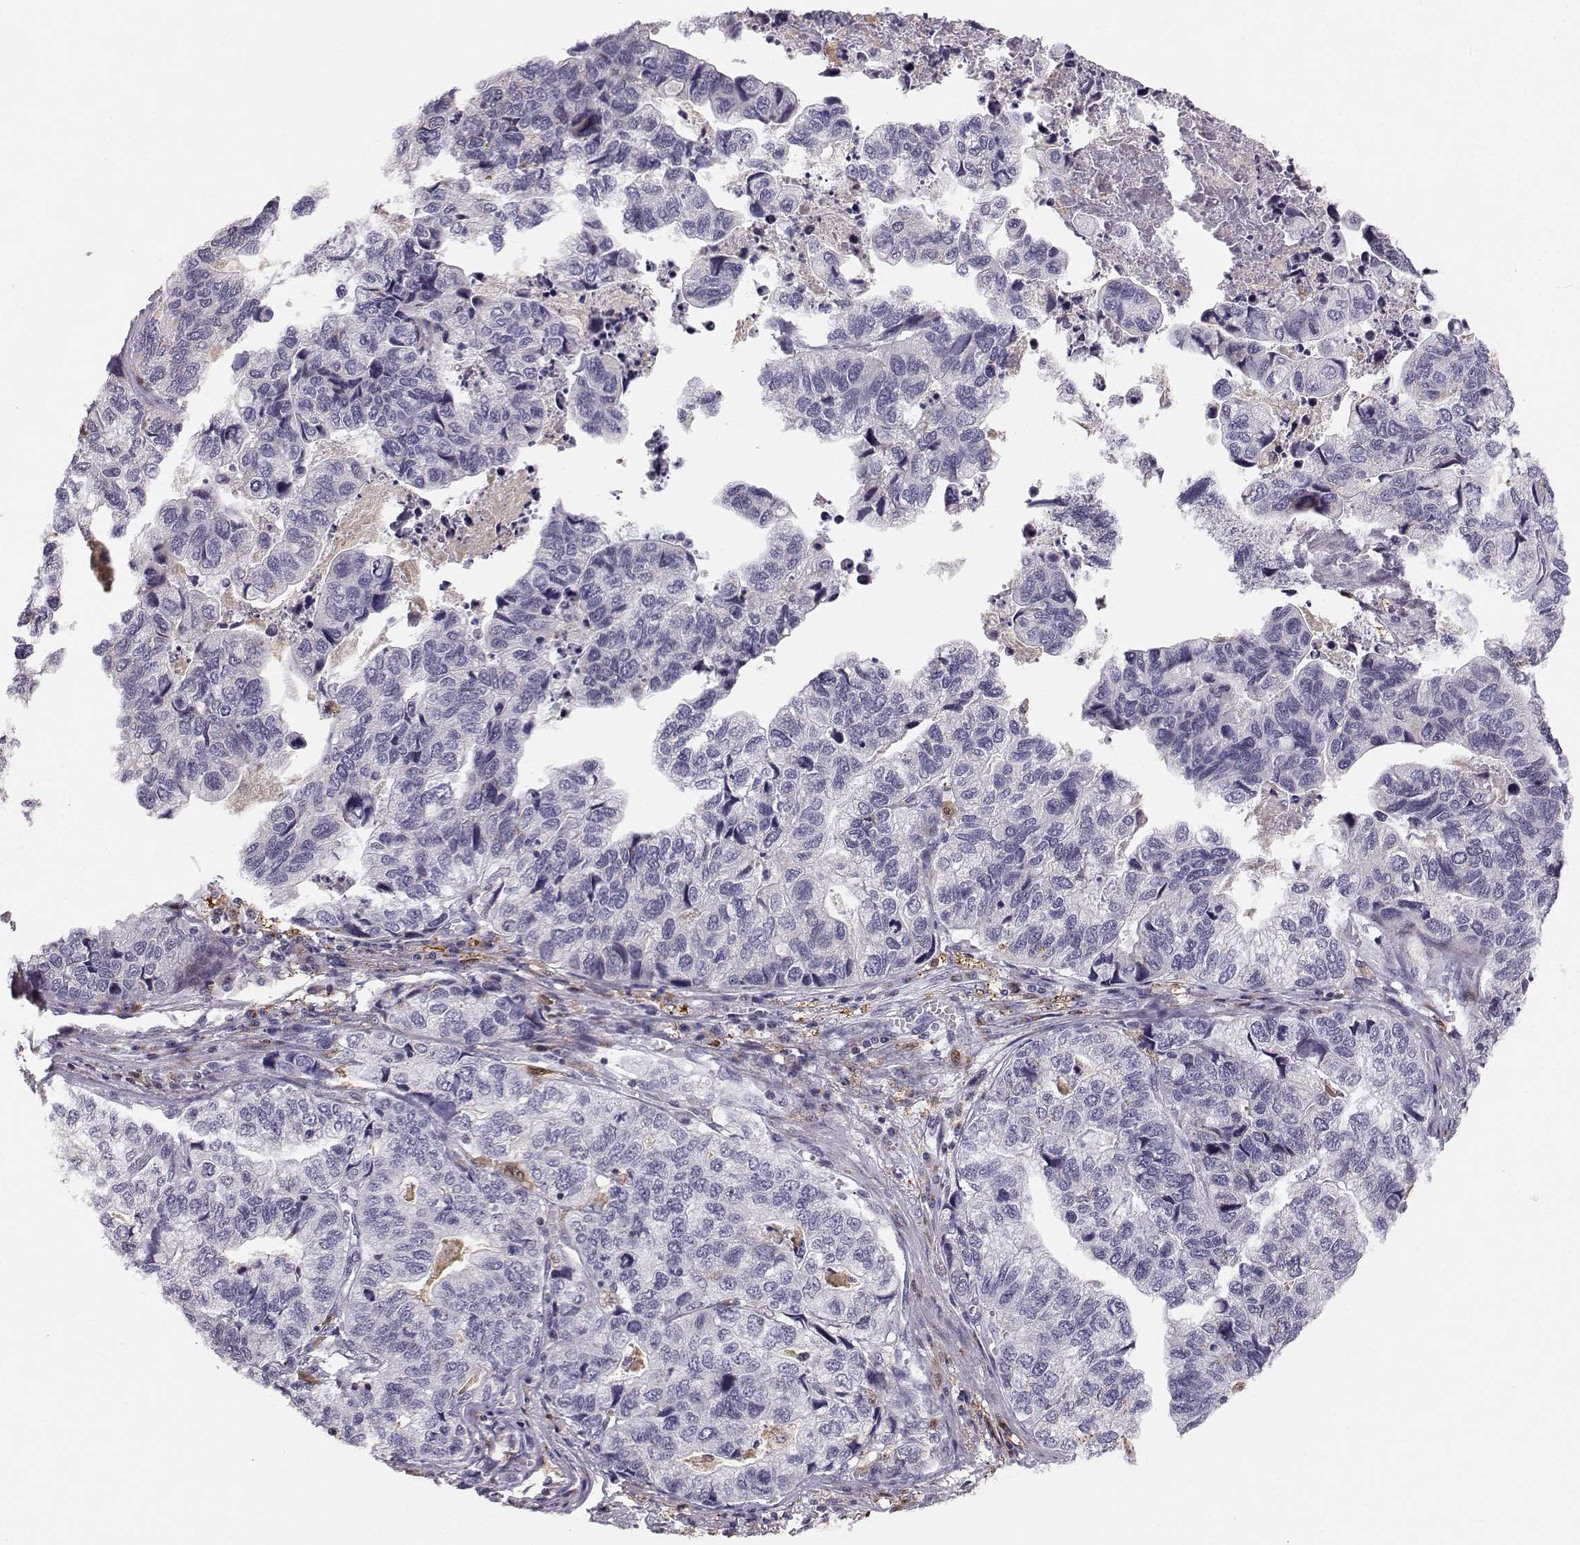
{"staining": {"intensity": "negative", "quantity": "none", "location": "none"}, "tissue": "stomach cancer", "cell_type": "Tumor cells", "image_type": "cancer", "snomed": [{"axis": "morphology", "description": "Adenocarcinoma, NOS"}, {"axis": "topography", "description": "Stomach, upper"}], "caption": "A high-resolution photomicrograph shows IHC staining of stomach cancer (adenocarcinoma), which shows no significant positivity in tumor cells.", "gene": "HTR7", "patient": {"sex": "female", "age": 67}}